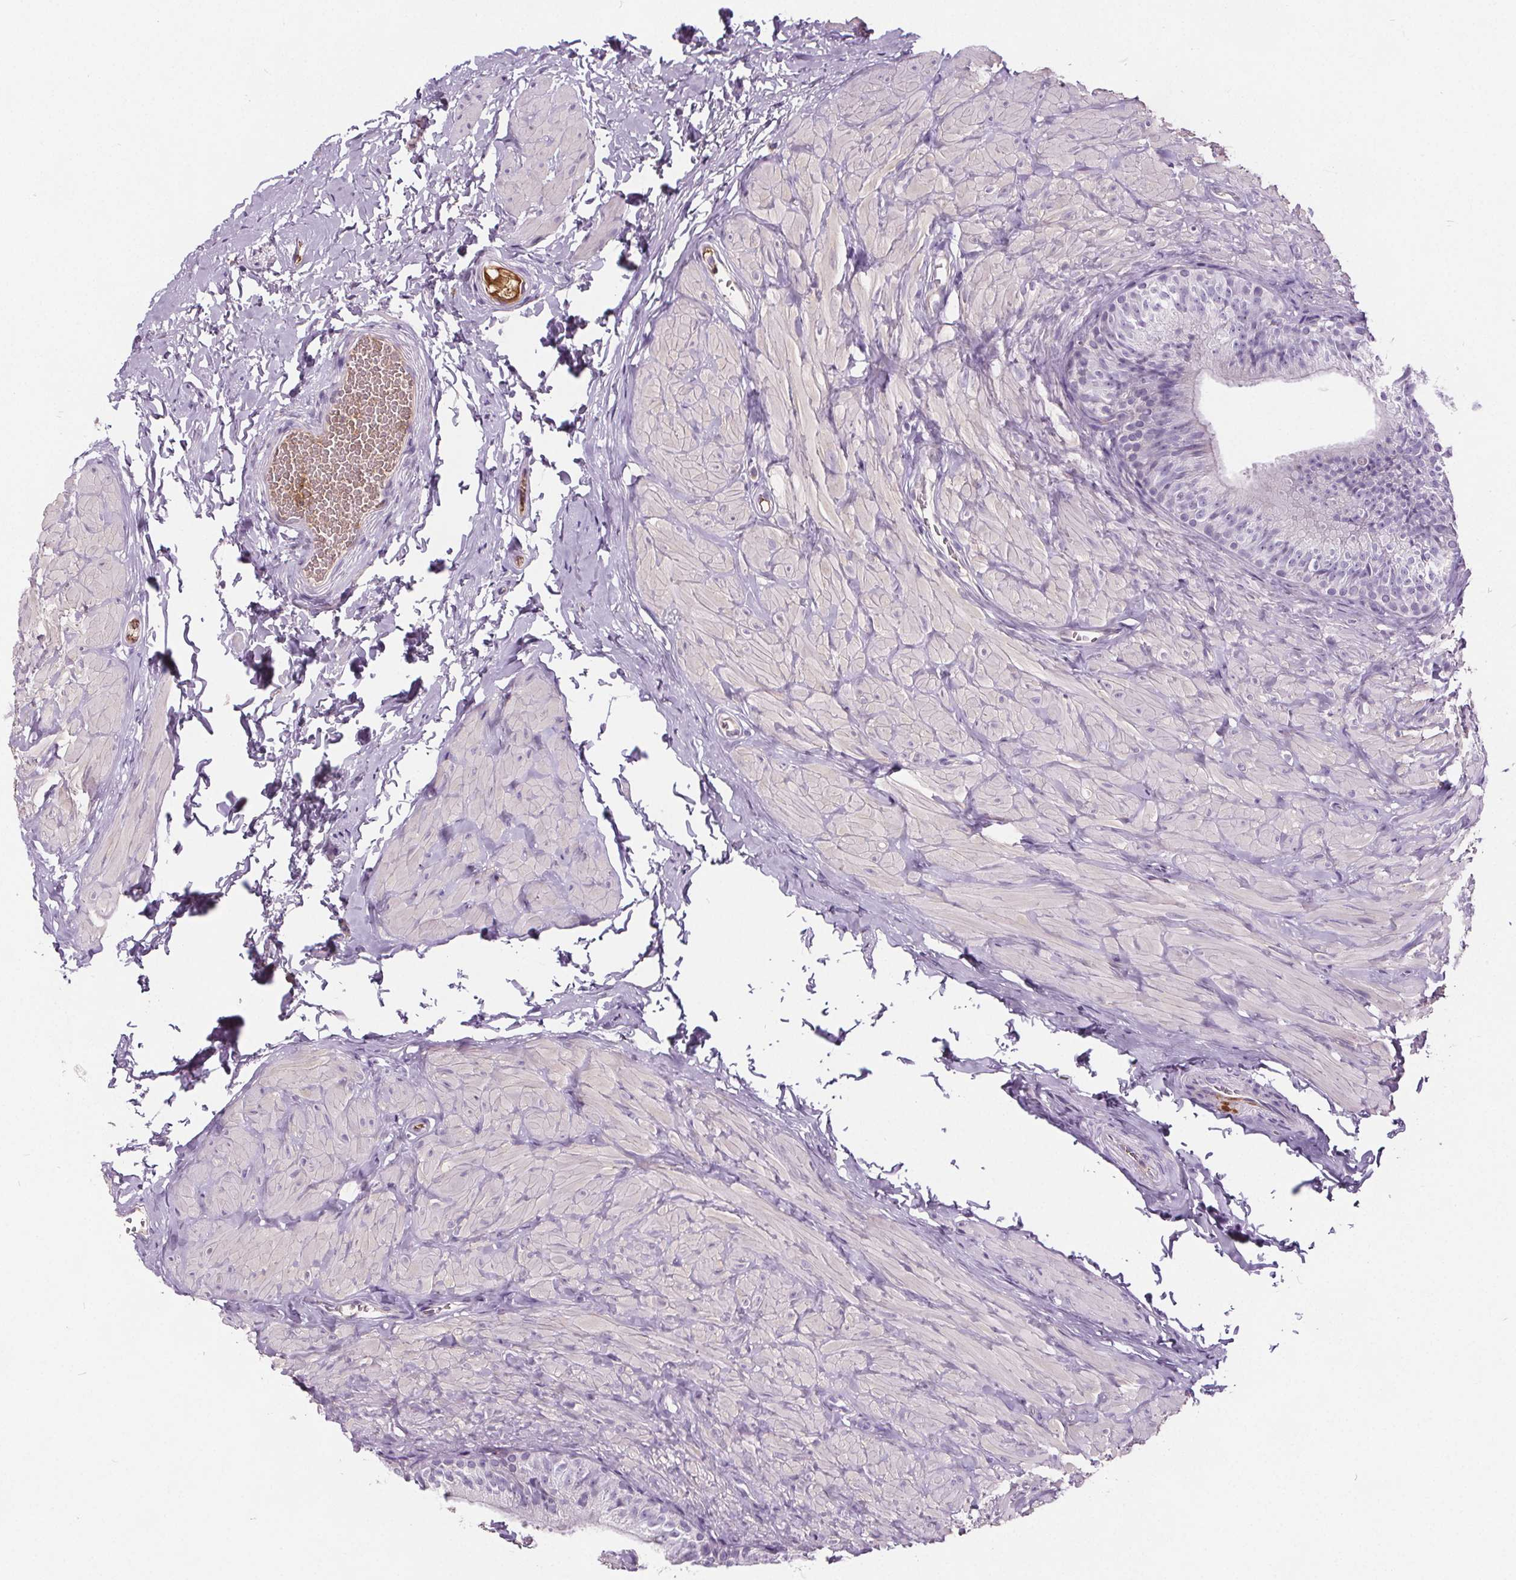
{"staining": {"intensity": "negative", "quantity": "none", "location": "none"}, "tissue": "epididymis", "cell_type": "Glandular cells", "image_type": "normal", "snomed": [{"axis": "morphology", "description": "Normal tissue, NOS"}, {"axis": "topography", "description": "Epididymis, spermatic cord, NOS"}, {"axis": "topography", "description": "Epididymis"}, {"axis": "topography", "description": "Peripheral nerve tissue"}], "caption": "IHC histopathology image of benign epididymis: human epididymis stained with DAB (3,3'-diaminobenzidine) displays no significant protein expression in glandular cells.", "gene": "CD5L", "patient": {"sex": "male", "age": 29}}